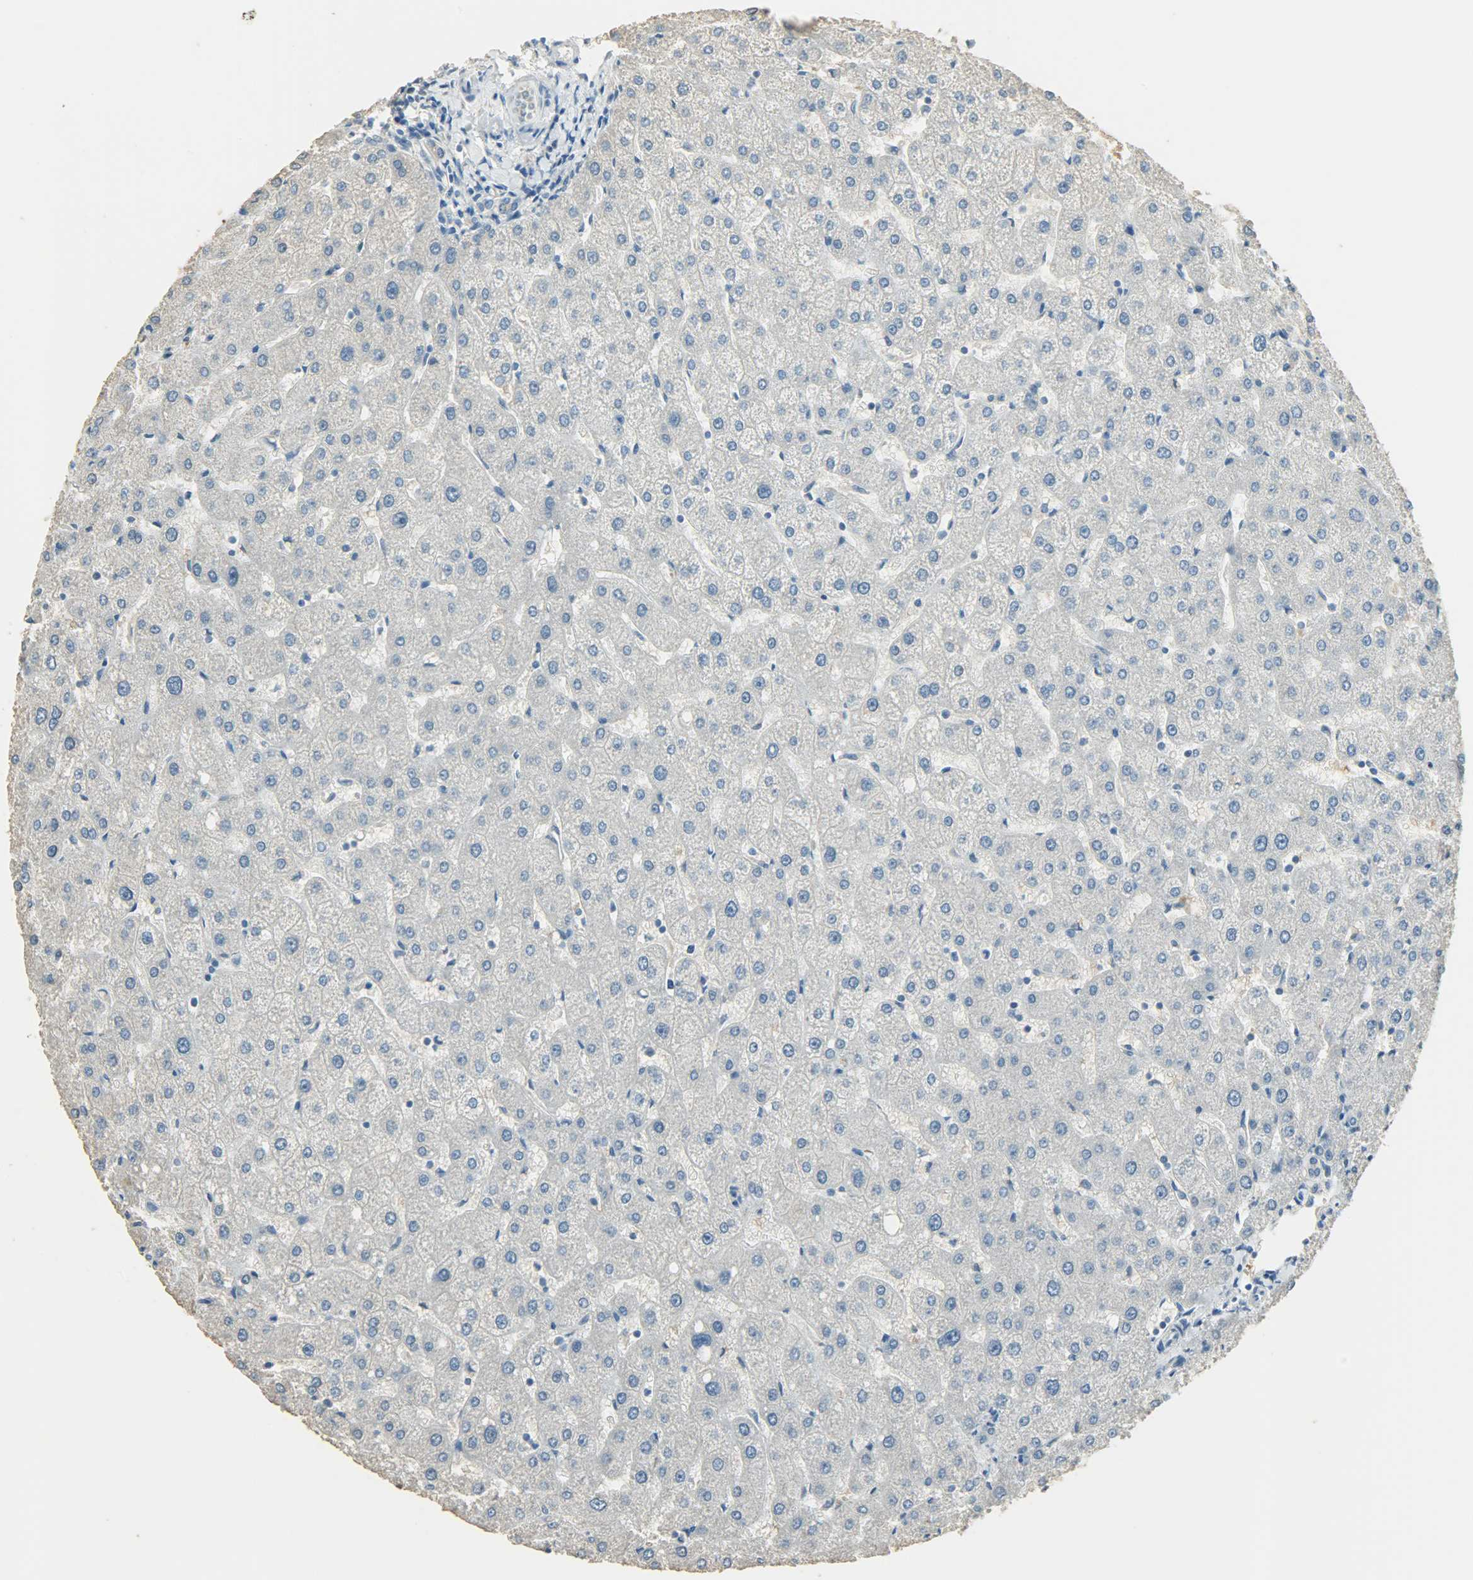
{"staining": {"intensity": "negative", "quantity": "none", "location": "none"}, "tissue": "liver", "cell_type": "Cholangiocytes", "image_type": "normal", "snomed": [{"axis": "morphology", "description": "Normal tissue, NOS"}, {"axis": "topography", "description": "Liver"}], "caption": "Histopathology image shows no significant protein positivity in cholangiocytes of benign liver.", "gene": "PRMT5", "patient": {"sex": "male", "age": 67}}